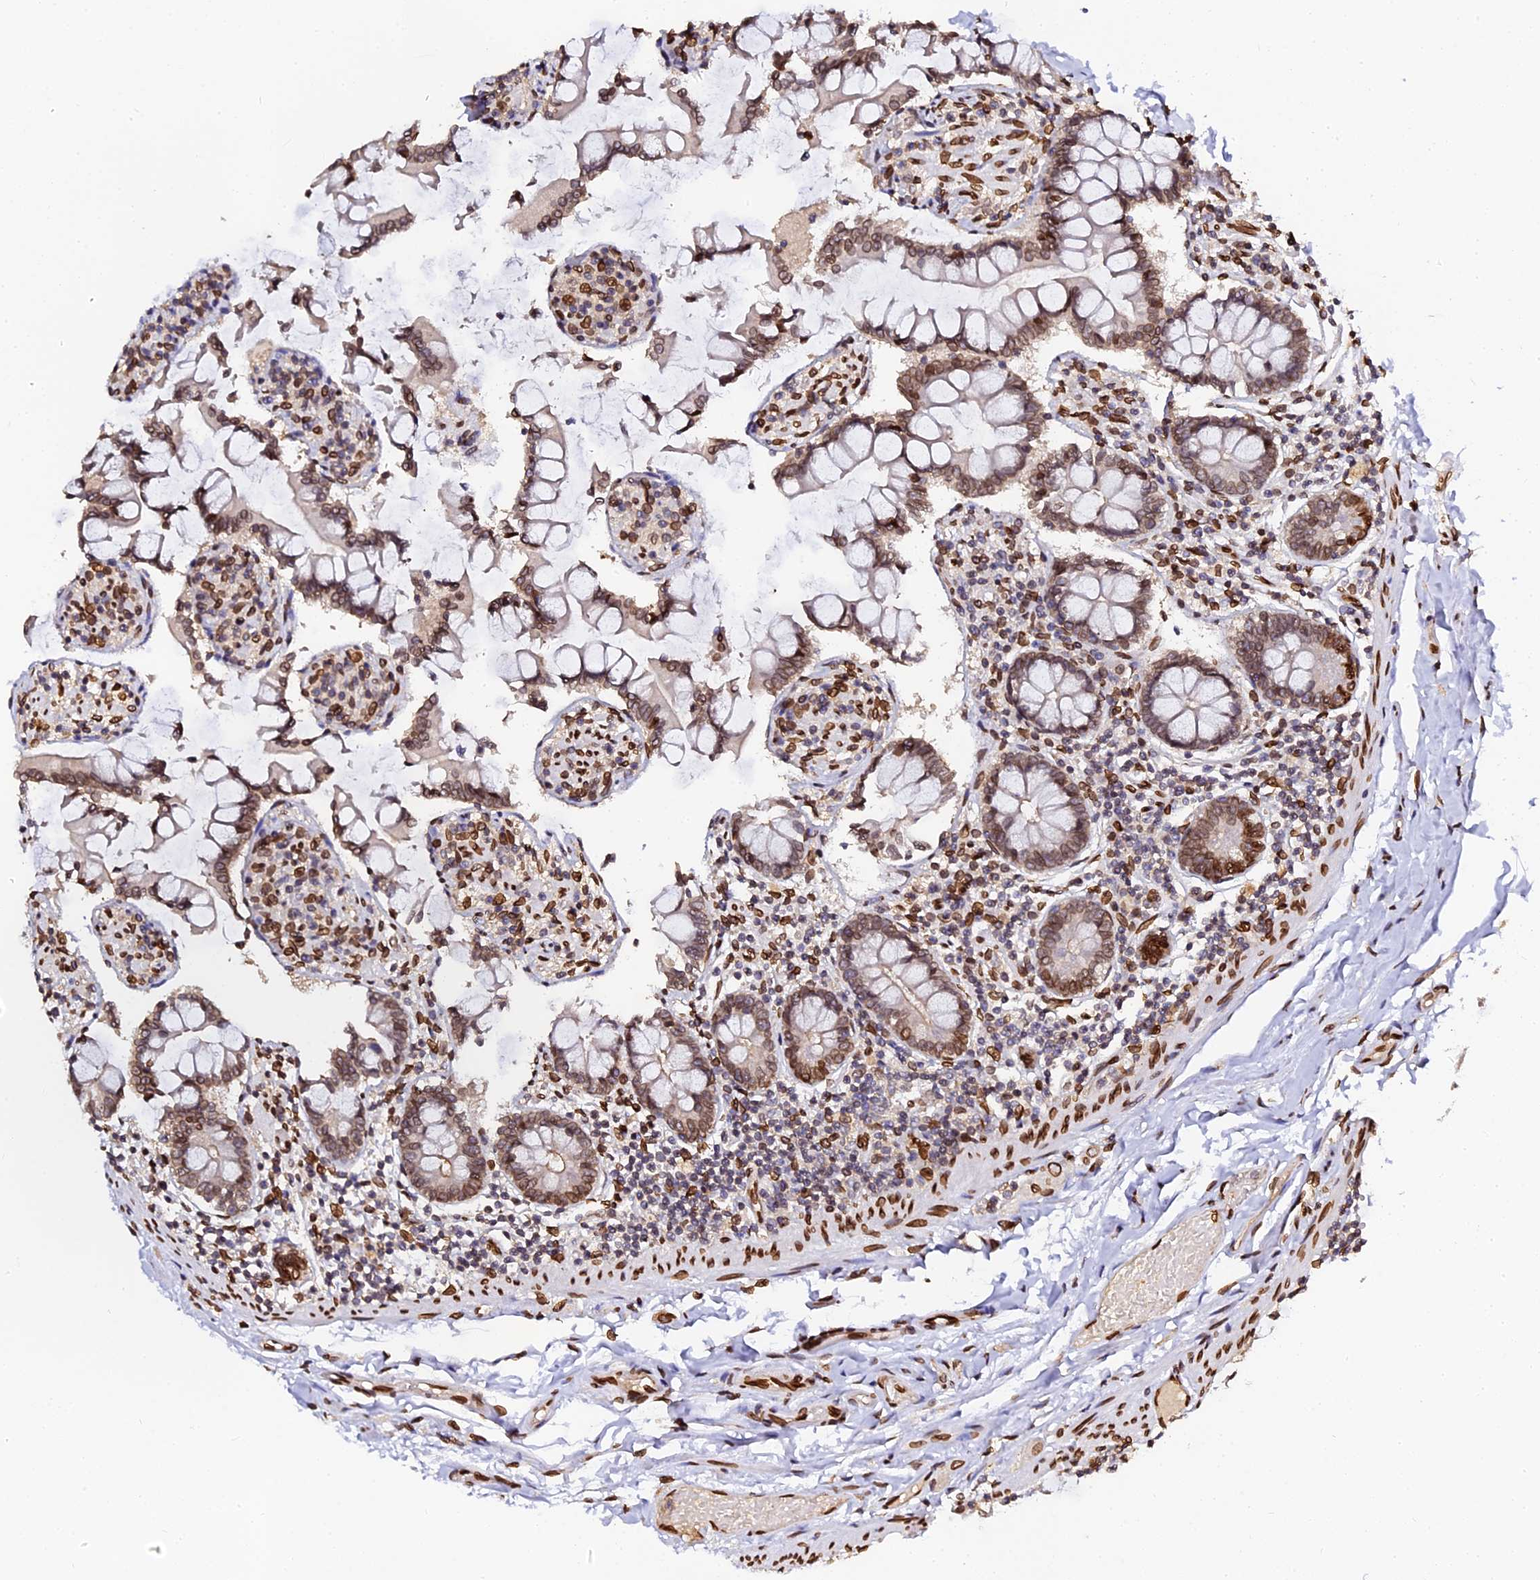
{"staining": {"intensity": "moderate", "quantity": ">75%", "location": "cytoplasmic/membranous,nuclear"}, "tissue": "small intestine", "cell_type": "Glandular cells", "image_type": "normal", "snomed": [{"axis": "morphology", "description": "Normal tissue, NOS"}, {"axis": "topography", "description": "Small intestine"}], "caption": "Immunohistochemistry (IHC) photomicrograph of unremarkable small intestine stained for a protein (brown), which shows medium levels of moderate cytoplasmic/membranous,nuclear staining in about >75% of glandular cells.", "gene": "ANAPC5", "patient": {"sex": "male", "age": 41}}